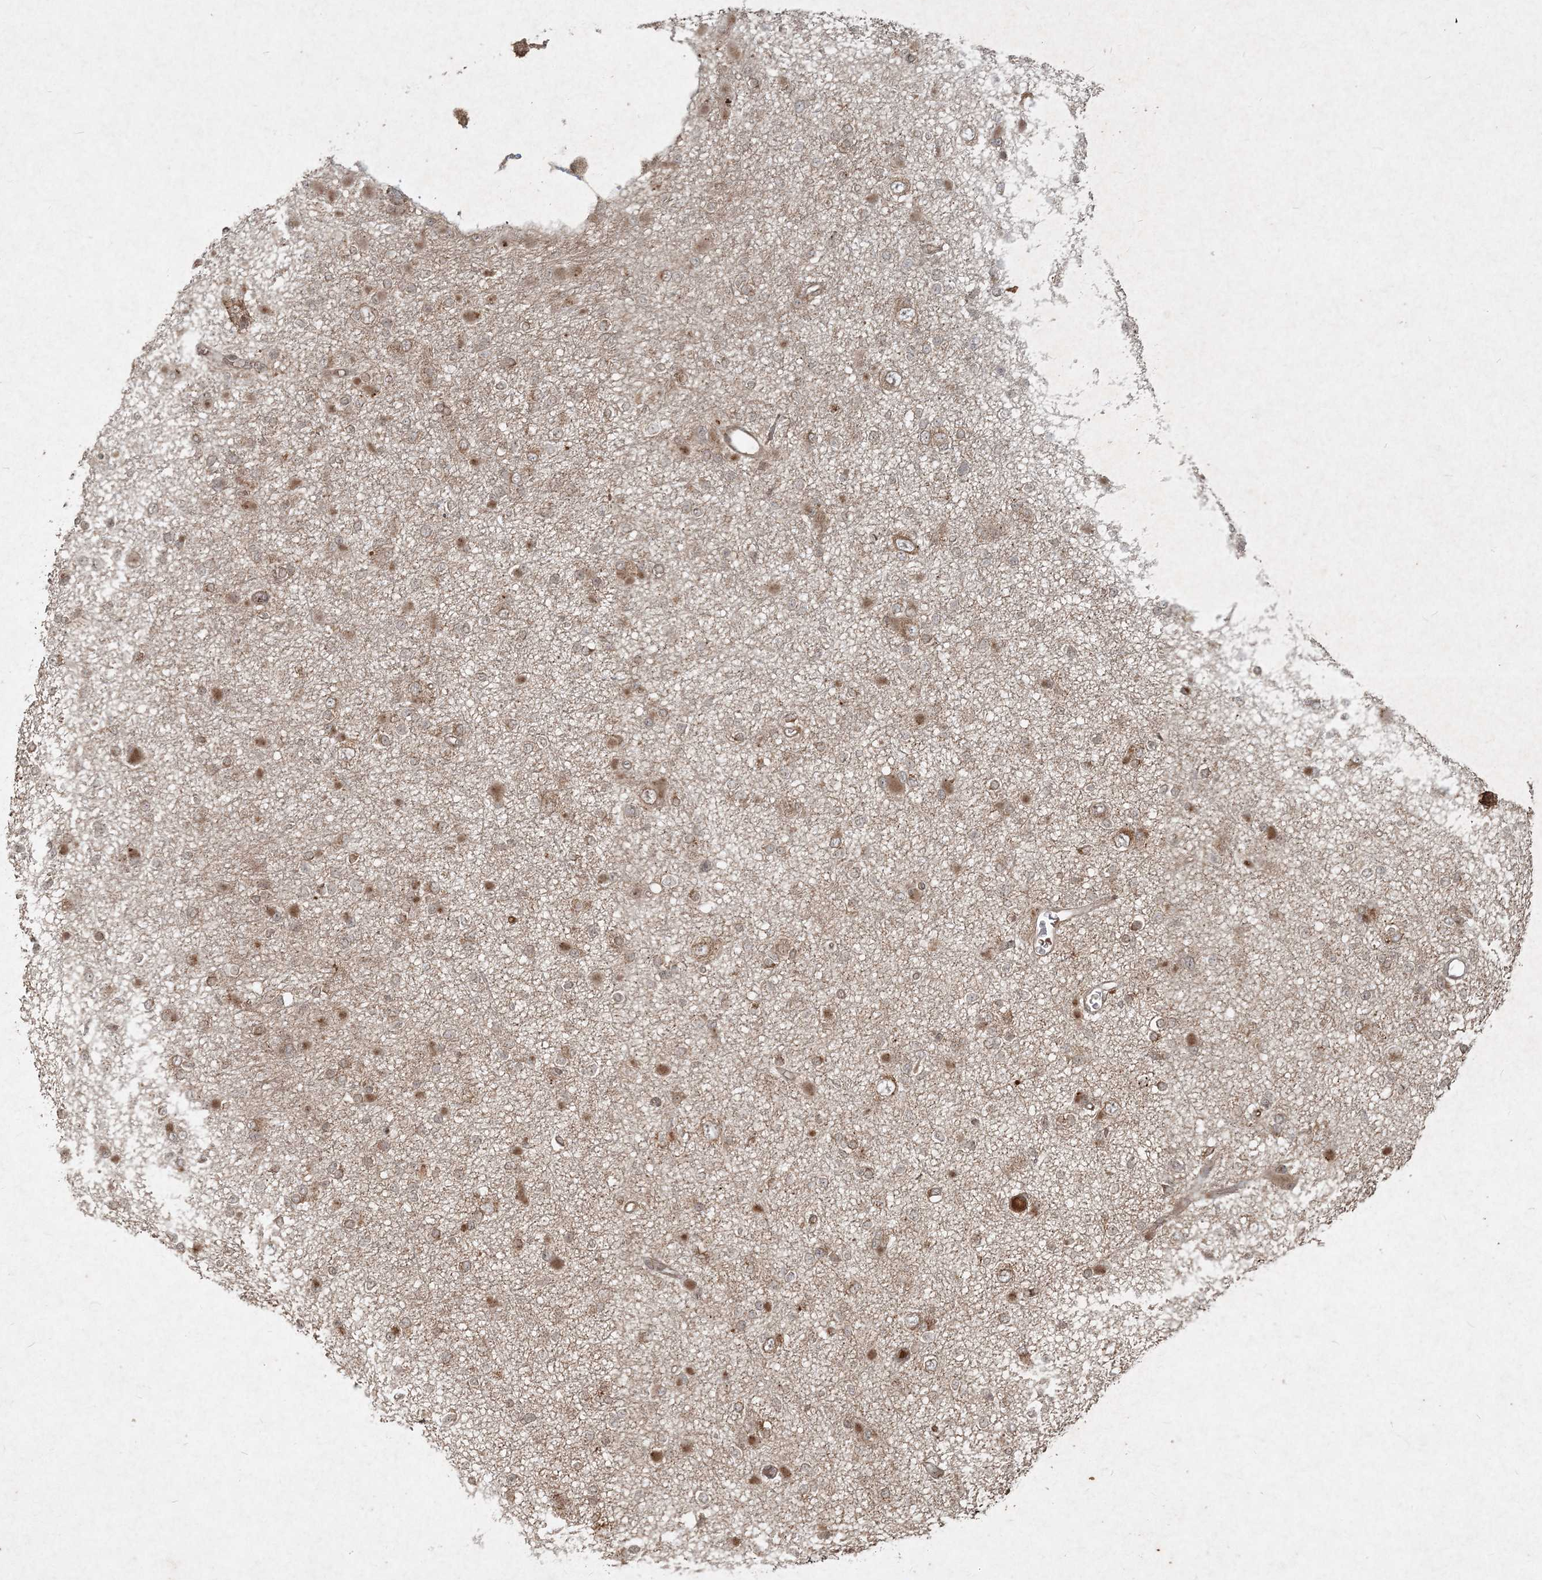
{"staining": {"intensity": "moderate", "quantity": ">75%", "location": "nuclear"}, "tissue": "glioma", "cell_type": "Tumor cells", "image_type": "cancer", "snomed": [{"axis": "morphology", "description": "Glioma, malignant, Low grade"}, {"axis": "topography", "description": "Brain"}], "caption": "Malignant glioma (low-grade) stained with a brown dye reveals moderate nuclear positive positivity in approximately >75% of tumor cells.", "gene": "NARS1", "patient": {"sex": "female", "age": 22}}